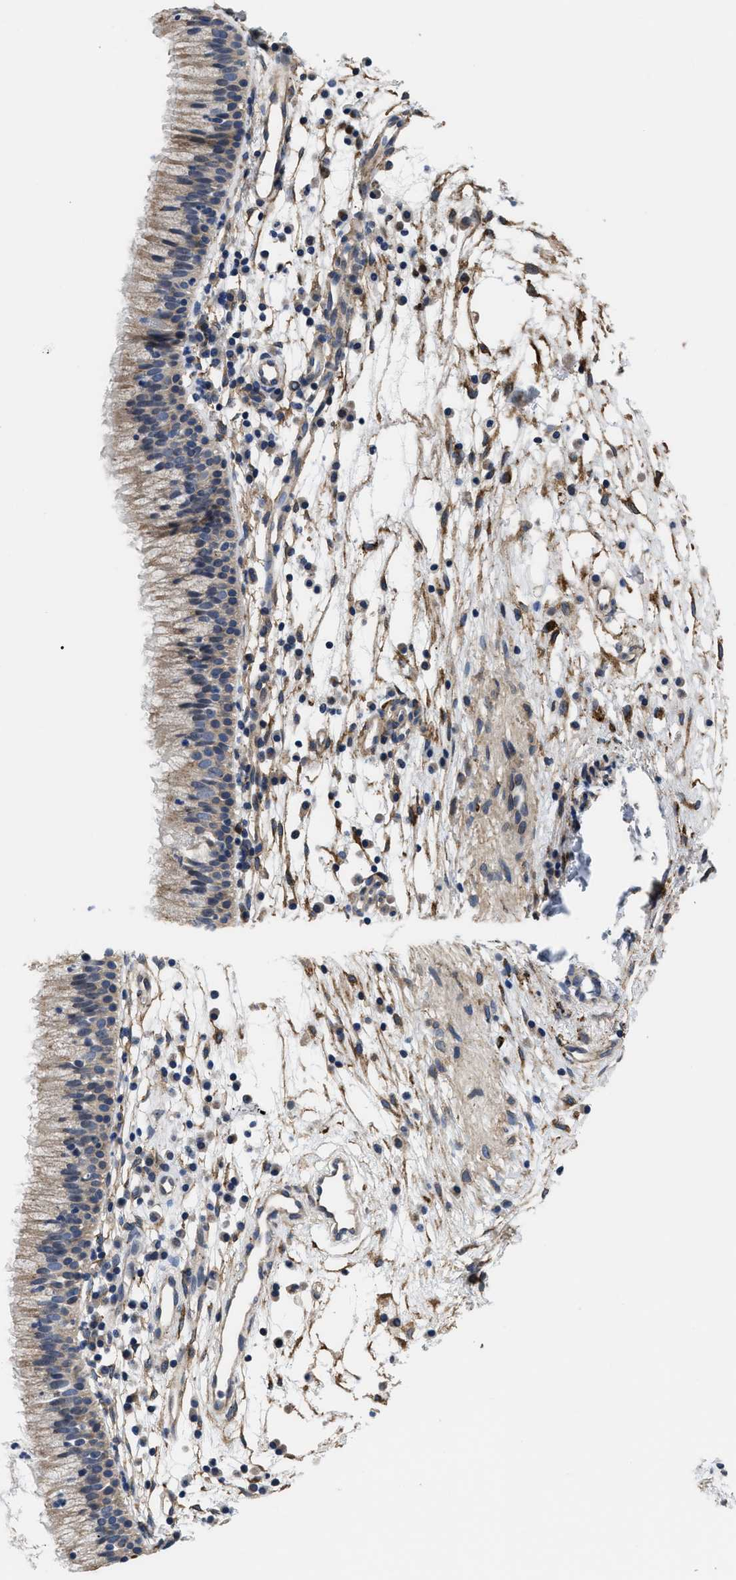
{"staining": {"intensity": "weak", "quantity": ">75%", "location": "cytoplasmic/membranous"}, "tissue": "nasopharynx", "cell_type": "Respiratory epithelial cells", "image_type": "normal", "snomed": [{"axis": "morphology", "description": "Normal tissue, NOS"}, {"axis": "topography", "description": "Nasopharynx"}], "caption": "High-power microscopy captured an immunohistochemistry (IHC) image of normal nasopharynx, revealing weak cytoplasmic/membranous staining in approximately >75% of respiratory epithelial cells.", "gene": "SQLE", "patient": {"sex": "male", "age": 21}}